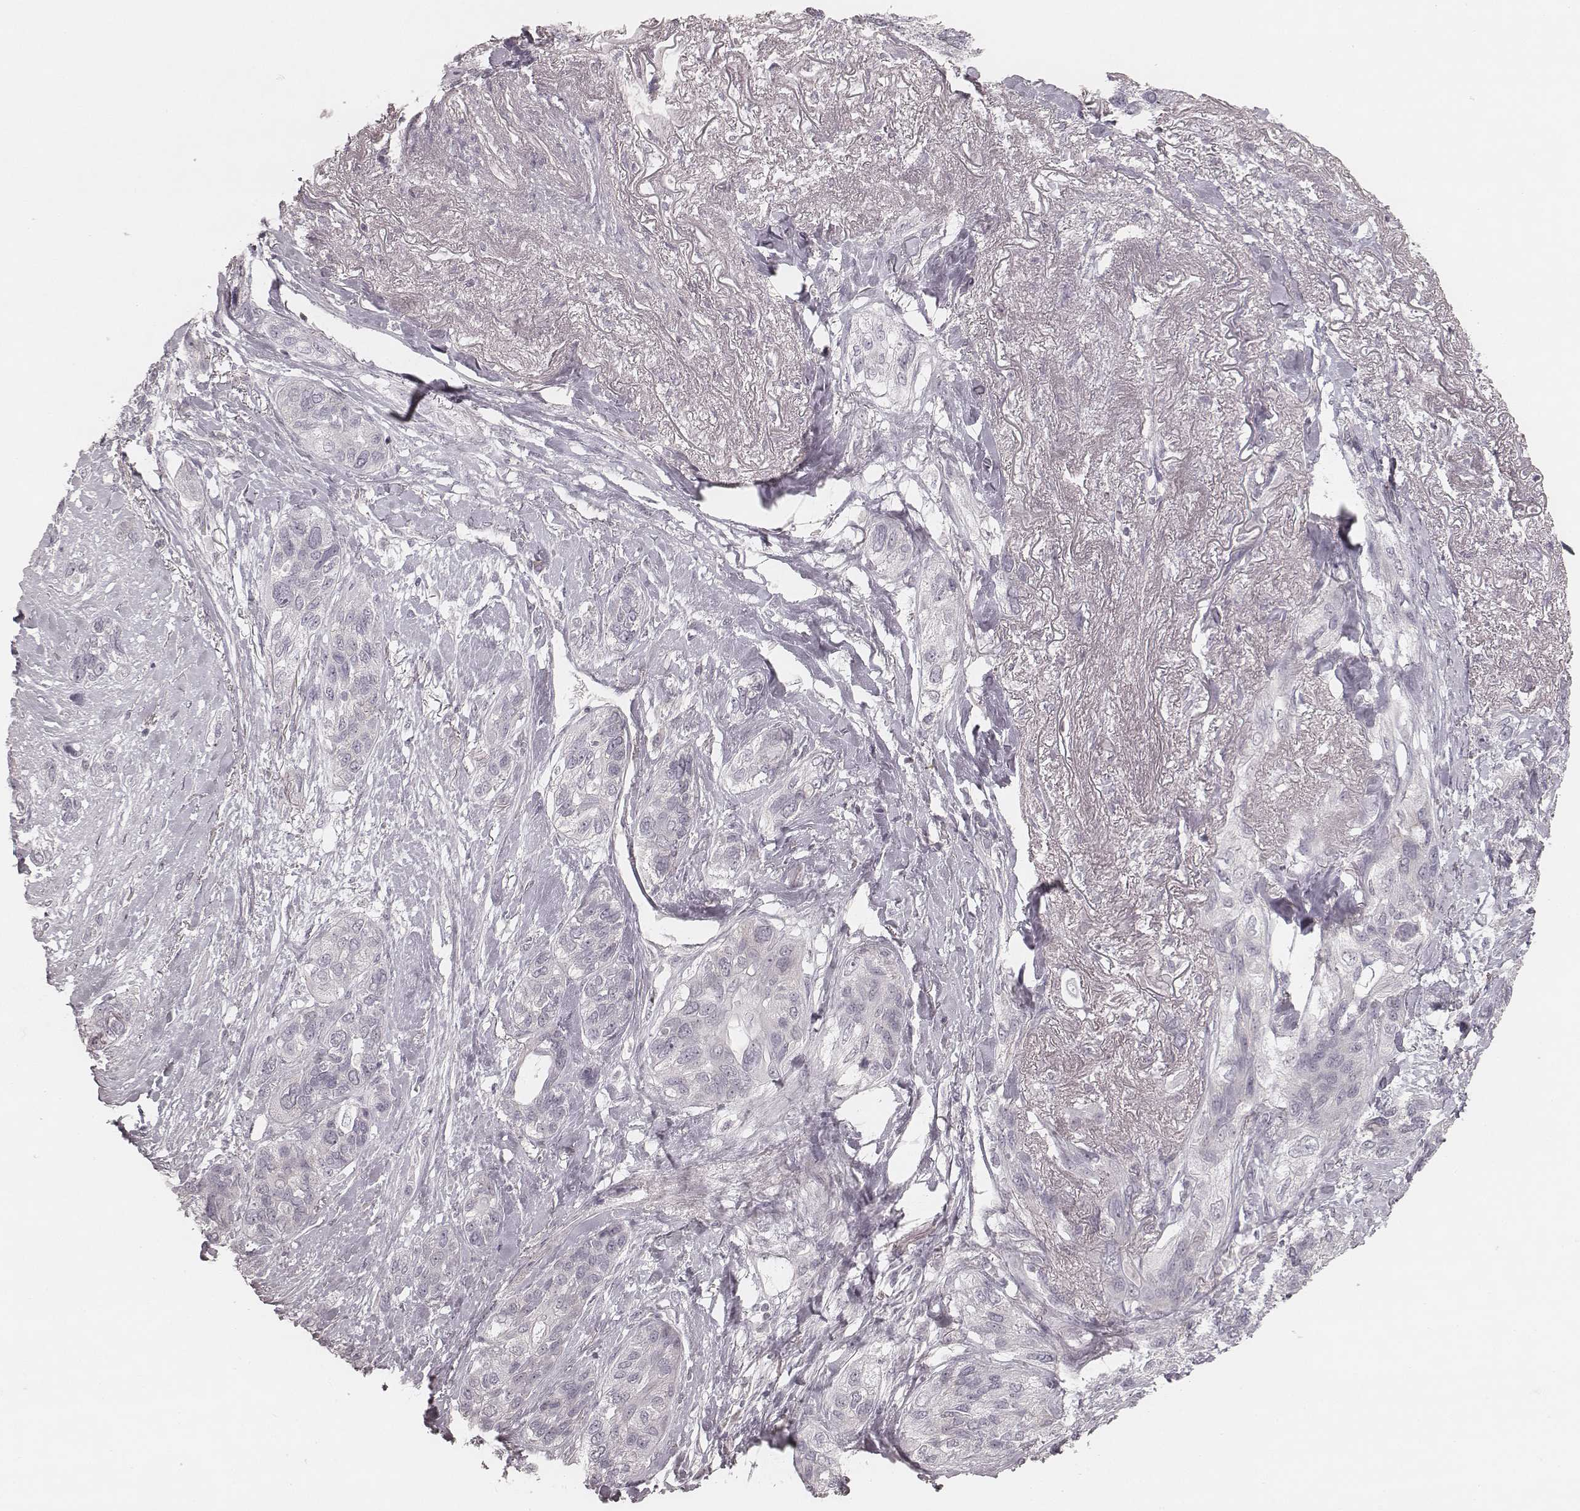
{"staining": {"intensity": "negative", "quantity": "none", "location": "none"}, "tissue": "lung cancer", "cell_type": "Tumor cells", "image_type": "cancer", "snomed": [{"axis": "morphology", "description": "Squamous cell carcinoma, NOS"}, {"axis": "topography", "description": "Lung"}], "caption": "Immunohistochemistry (IHC) micrograph of human squamous cell carcinoma (lung) stained for a protein (brown), which reveals no positivity in tumor cells. (Stains: DAB (3,3'-diaminobenzidine) immunohistochemistry (IHC) with hematoxylin counter stain, Microscopy: brightfield microscopy at high magnification).", "gene": "ACACB", "patient": {"sex": "female", "age": 70}}